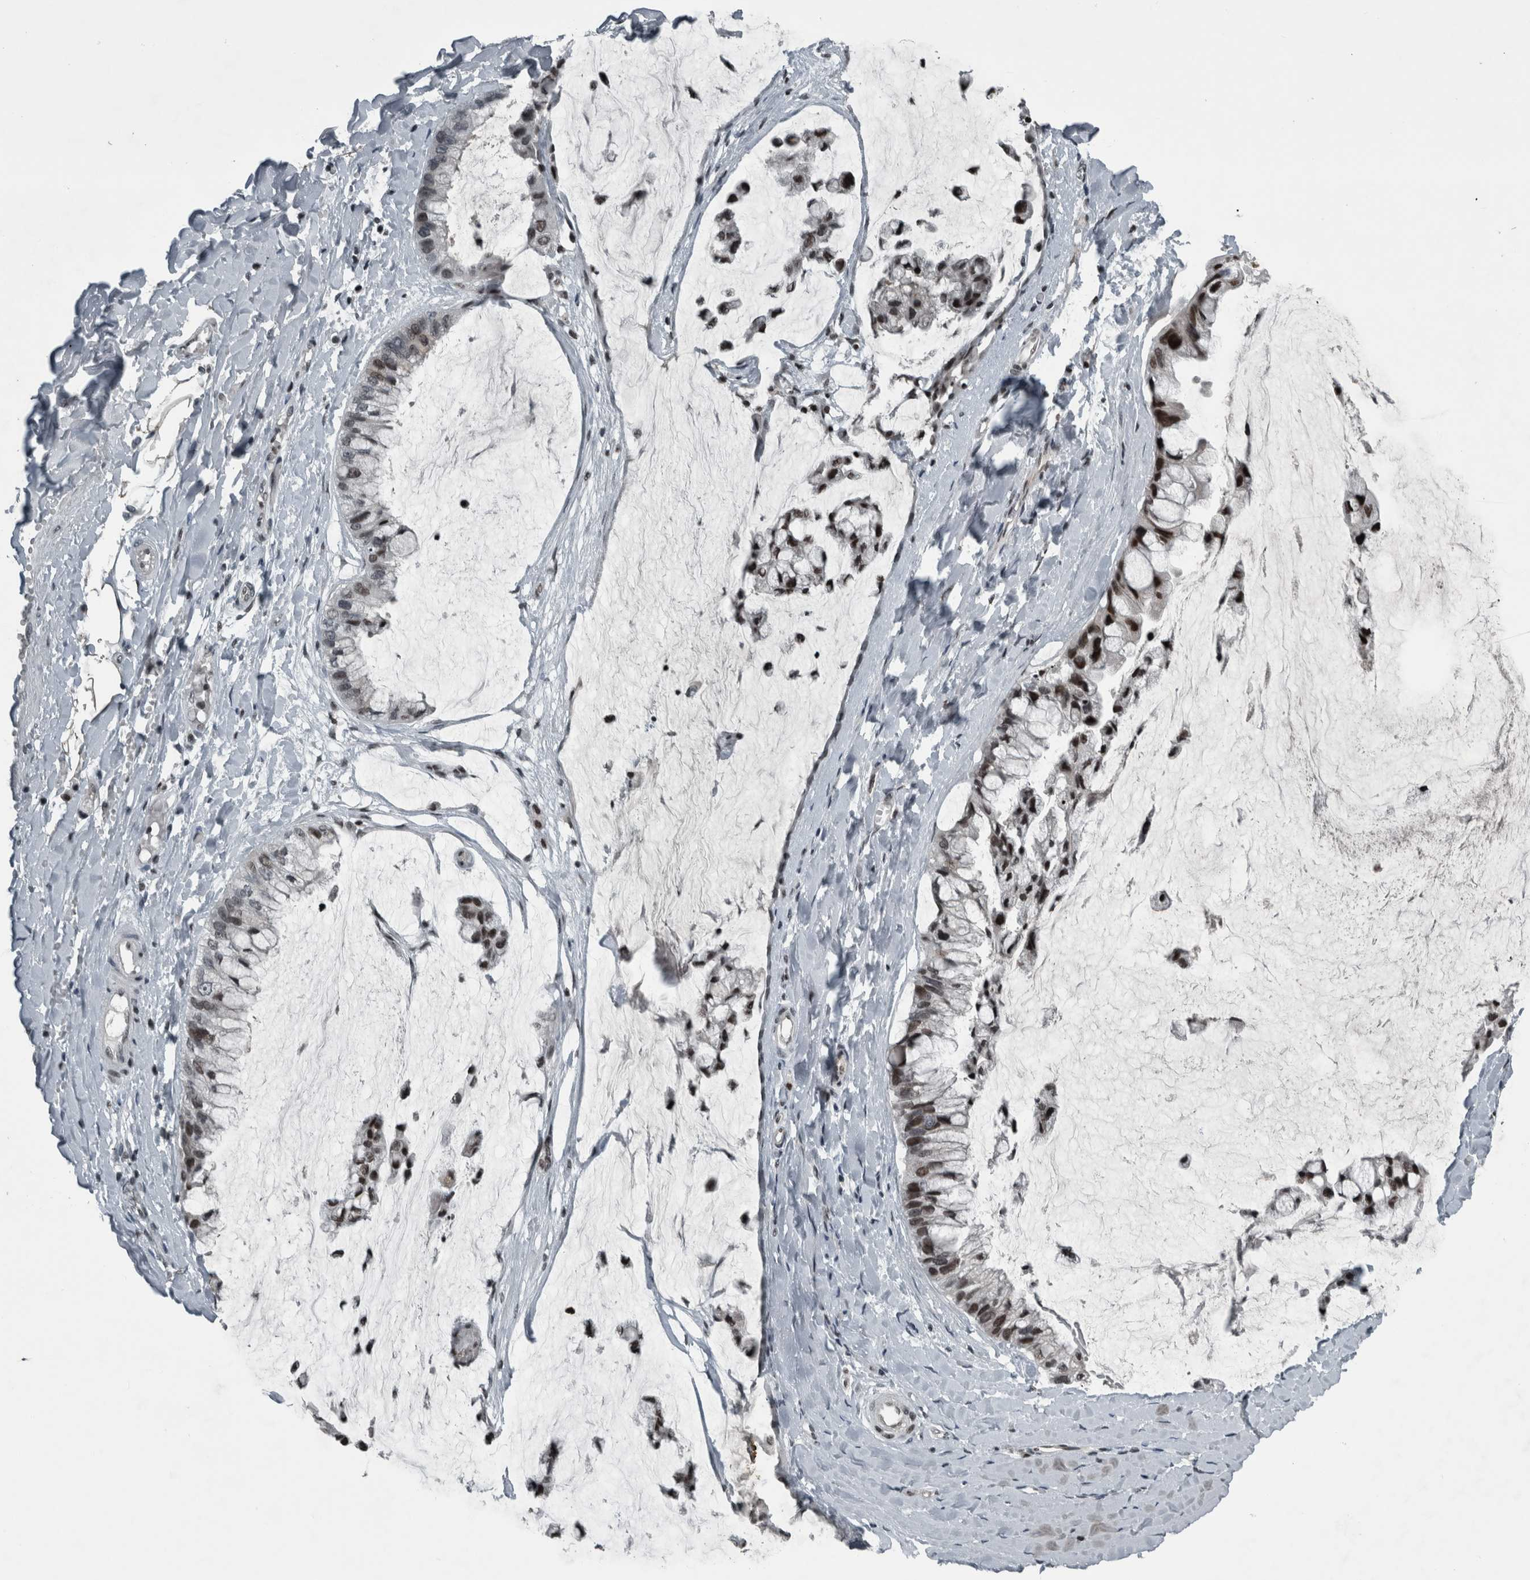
{"staining": {"intensity": "strong", "quantity": "25%-75%", "location": "nuclear"}, "tissue": "ovarian cancer", "cell_type": "Tumor cells", "image_type": "cancer", "snomed": [{"axis": "morphology", "description": "Cystadenocarcinoma, mucinous, NOS"}, {"axis": "topography", "description": "Ovary"}], "caption": "Ovarian cancer was stained to show a protein in brown. There is high levels of strong nuclear expression in approximately 25%-75% of tumor cells.", "gene": "UNC50", "patient": {"sex": "female", "age": 39}}